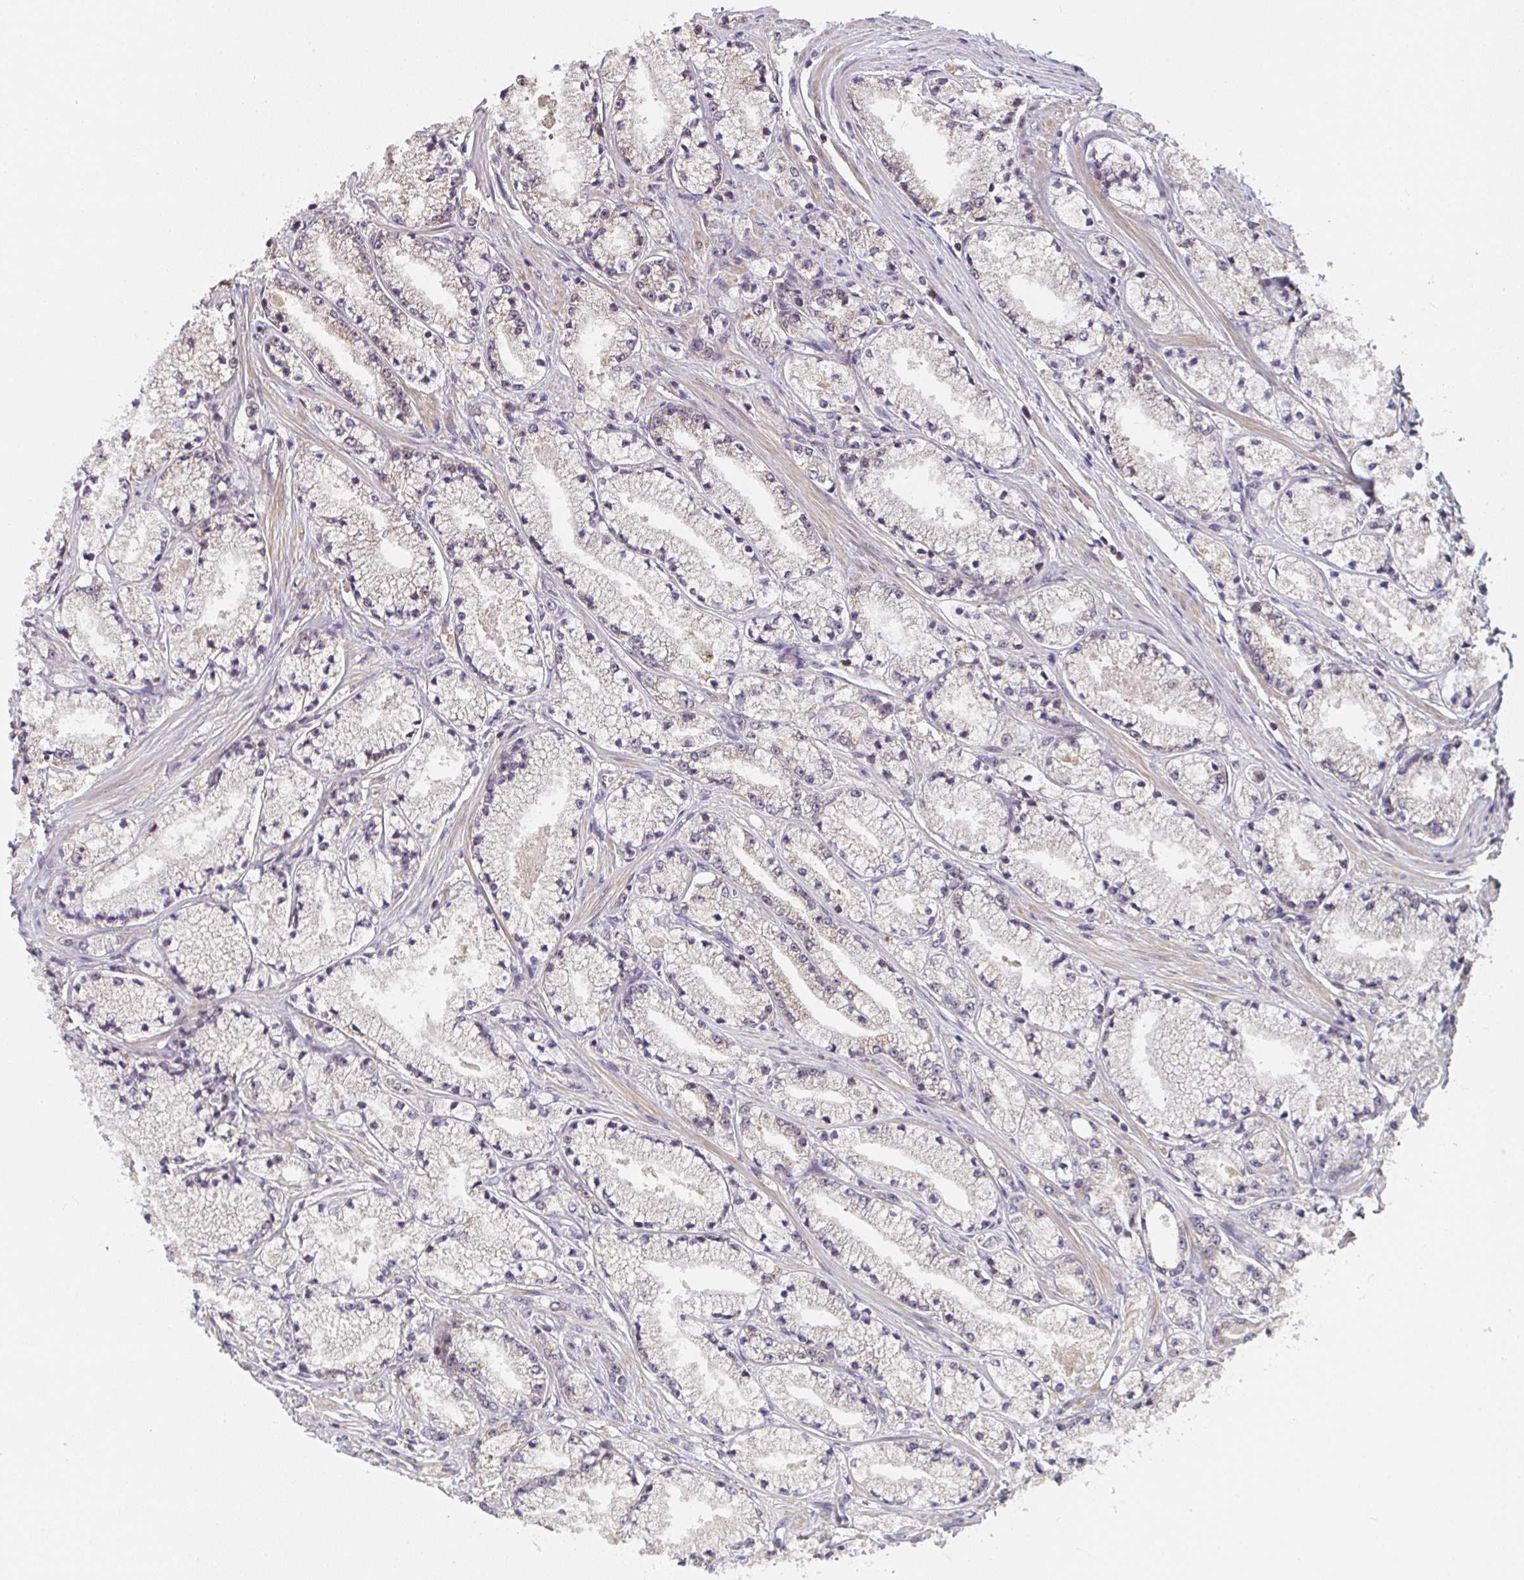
{"staining": {"intensity": "weak", "quantity": "<25%", "location": "cytoplasmic/membranous"}, "tissue": "prostate cancer", "cell_type": "Tumor cells", "image_type": "cancer", "snomed": [{"axis": "morphology", "description": "Adenocarcinoma, High grade"}, {"axis": "topography", "description": "Prostate"}], "caption": "Tumor cells show no significant expression in prostate cancer.", "gene": "RANGRF", "patient": {"sex": "male", "age": 63}}